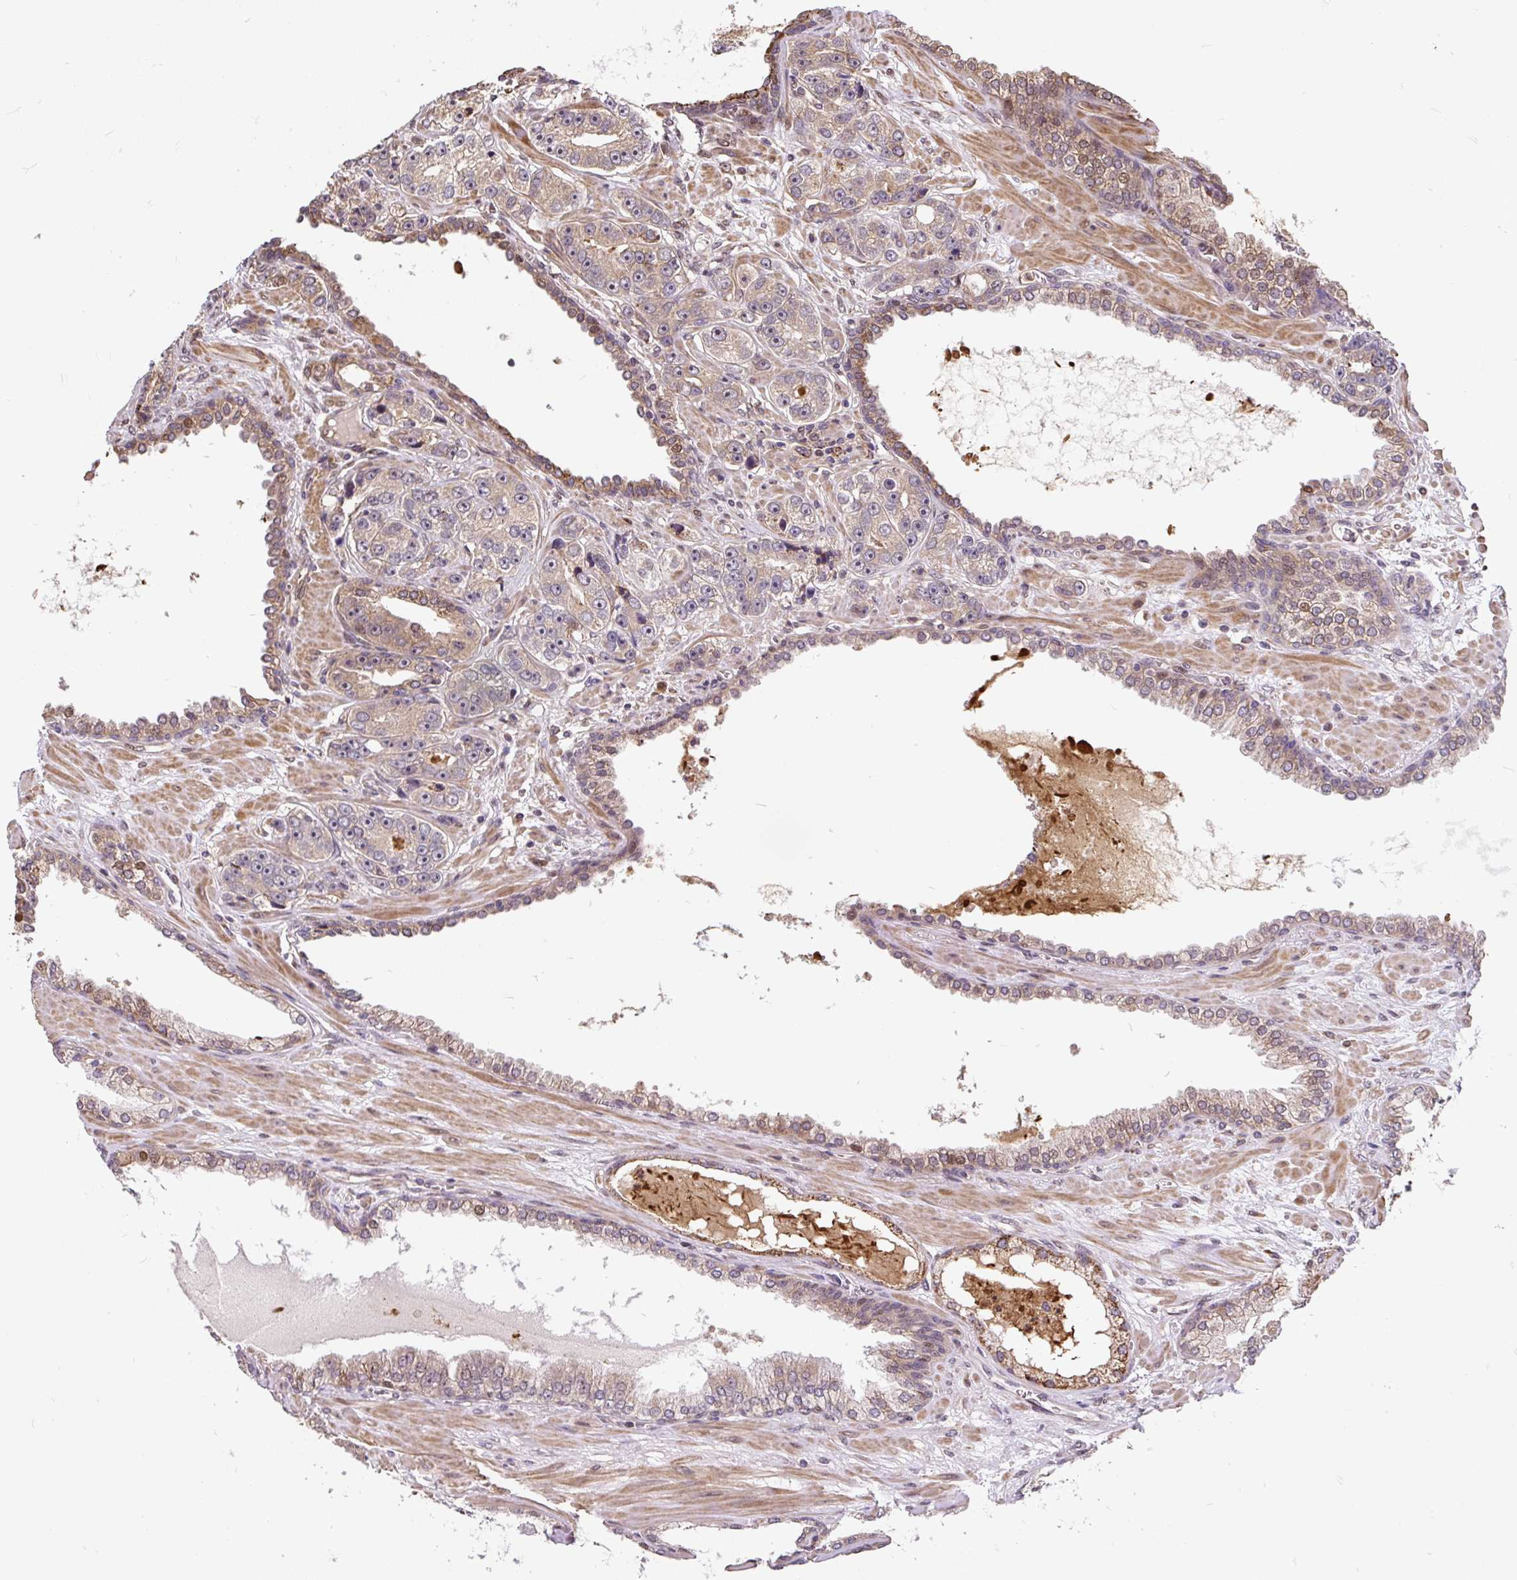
{"staining": {"intensity": "weak", "quantity": "<25%", "location": "cytoplasmic/membranous"}, "tissue": "prostate cancer", "cell_type": "Tumor cells", "image_type": "cancer", "snomed": [{"axis": "morphology", "description": "Adenocarcinoma, High grade"}, {"axis": "topography", "description": "Prostate"}], "caption": "High power microscopy micrograph of an immunohistochemistry (IHC) photomicrograph of prostate cancer, revealing no significant positivity in tumor cells. (Immunohistochemistry (ihc), brightfield microscopy, high magnification).", "gene": "PUS7L", "patient": {"sex": "male", "age": 71}}